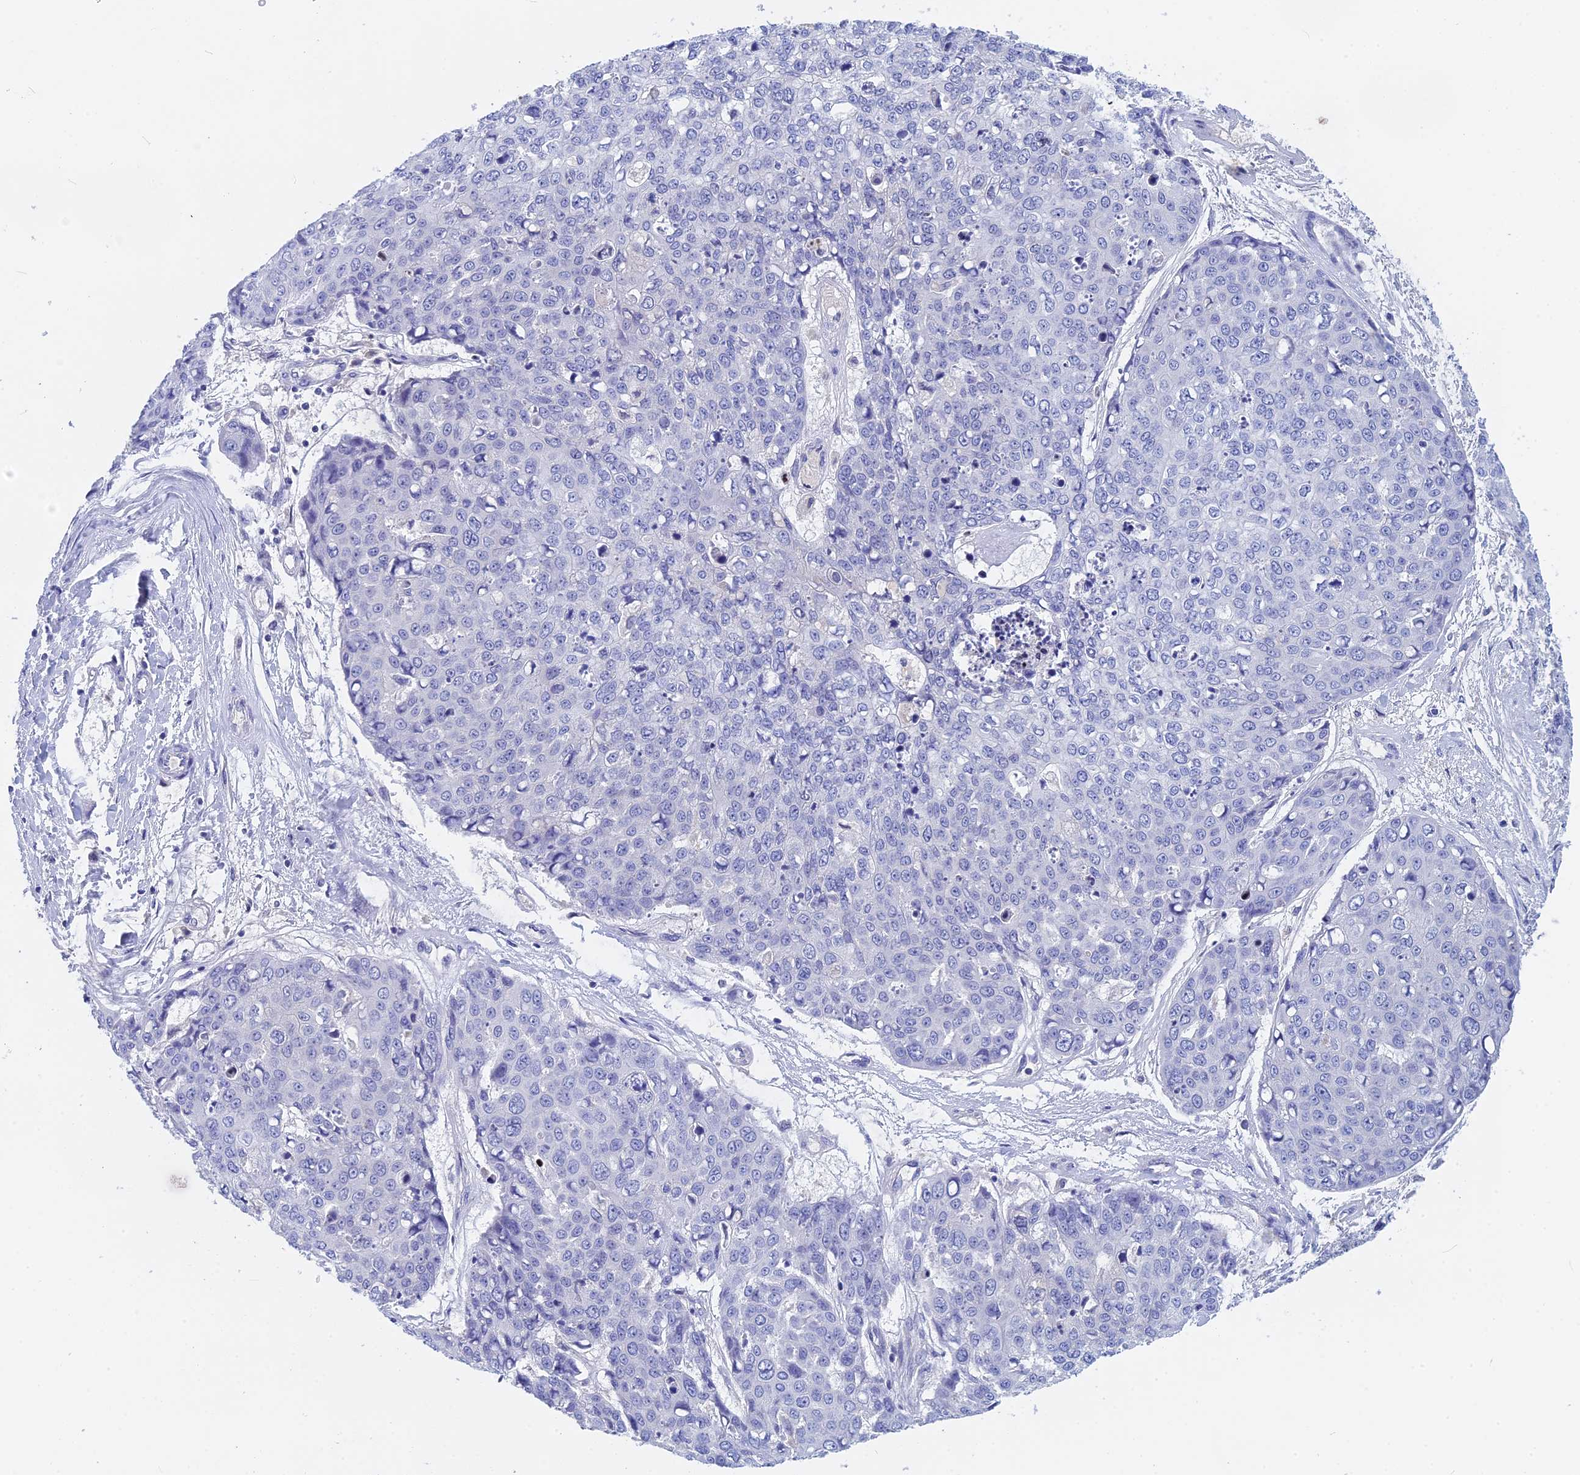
{"staining": {"intensity": "negative", "quantity": "none", "location": "none"}, "tissue": "skin cancer", "cell_type": "Tumor cells", "image_type": "cancer", "snomed": [{"axis": "morphology", "description": "Squamous cell carcinoma, NOS"}, {"axis": "topography", "description": "Skin"}], "caption": "IHC image of neoplastic tissue: human skin cancer stained with DAB (3,3'-diaminobenzidine) shows no significant protein staining in tumor cells.", "gene": "ACP7", "patient": {"sex": "female", "age": 44}}